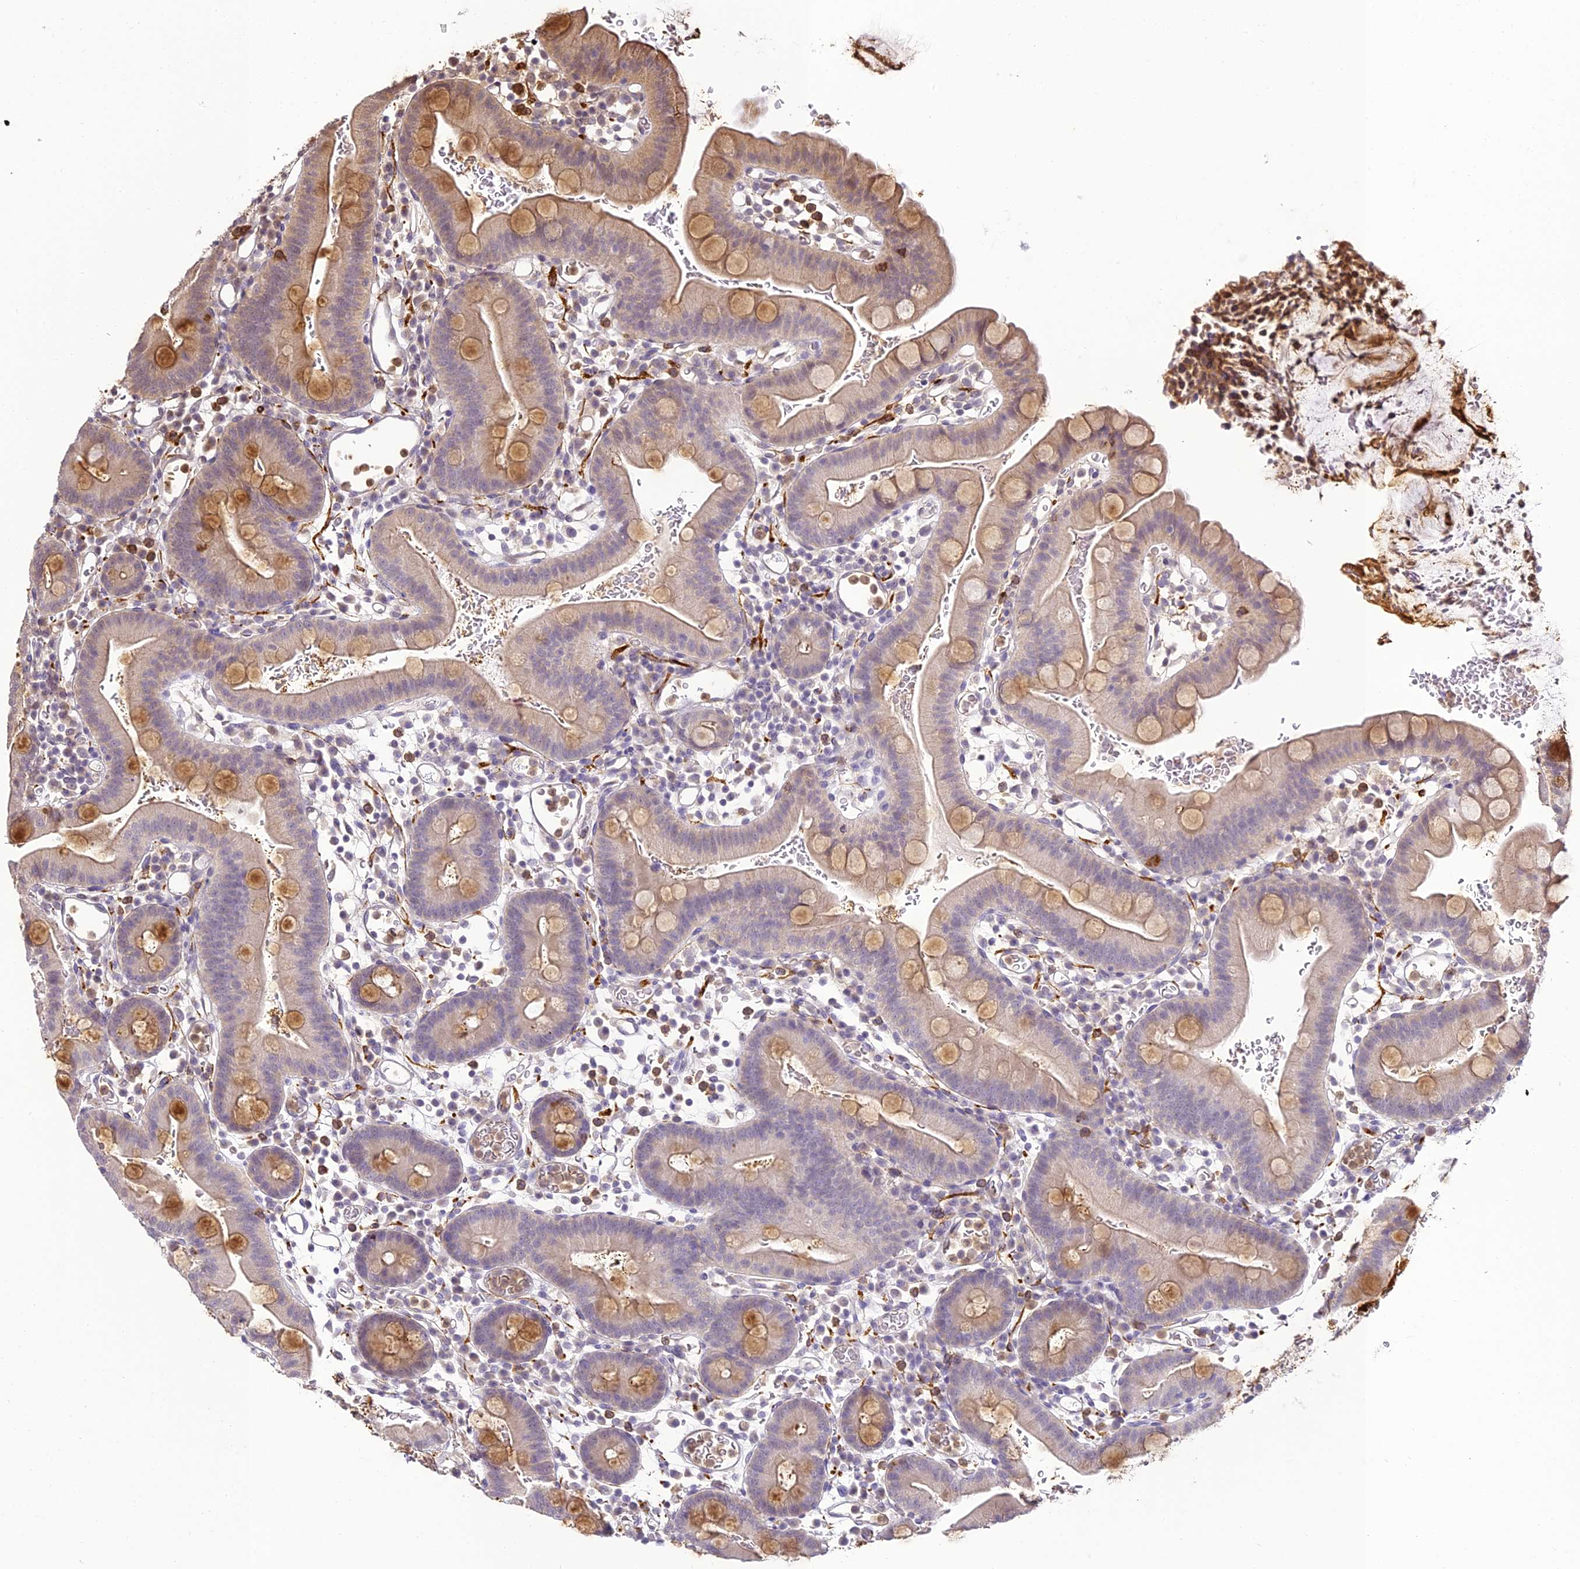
{"staining": {"intensity": "moderate", "quantity": "25%-75%", "location": "cytoplasmic/membranous"}, "tissue": "small intestine", "cell_type": "Glandular cells", "image_type": "normal", "snomed": [{"axis": "morphology", "description": "Normal tissue, NOS"}, {"axis": "topography", "description": "Stomach, upper"}, {"axis": "topography", "description": "Stomach, lower"}, {"axis": "topography", "description": "Small intestine"}], "caption": "Protein staining reveals moderate cytoplasmic/membranous staining in about 25%-75% of glandular cells in benign small intestine.", "gene": "BCDIN3D", "patient": {"sex": "male", "age": 68}}